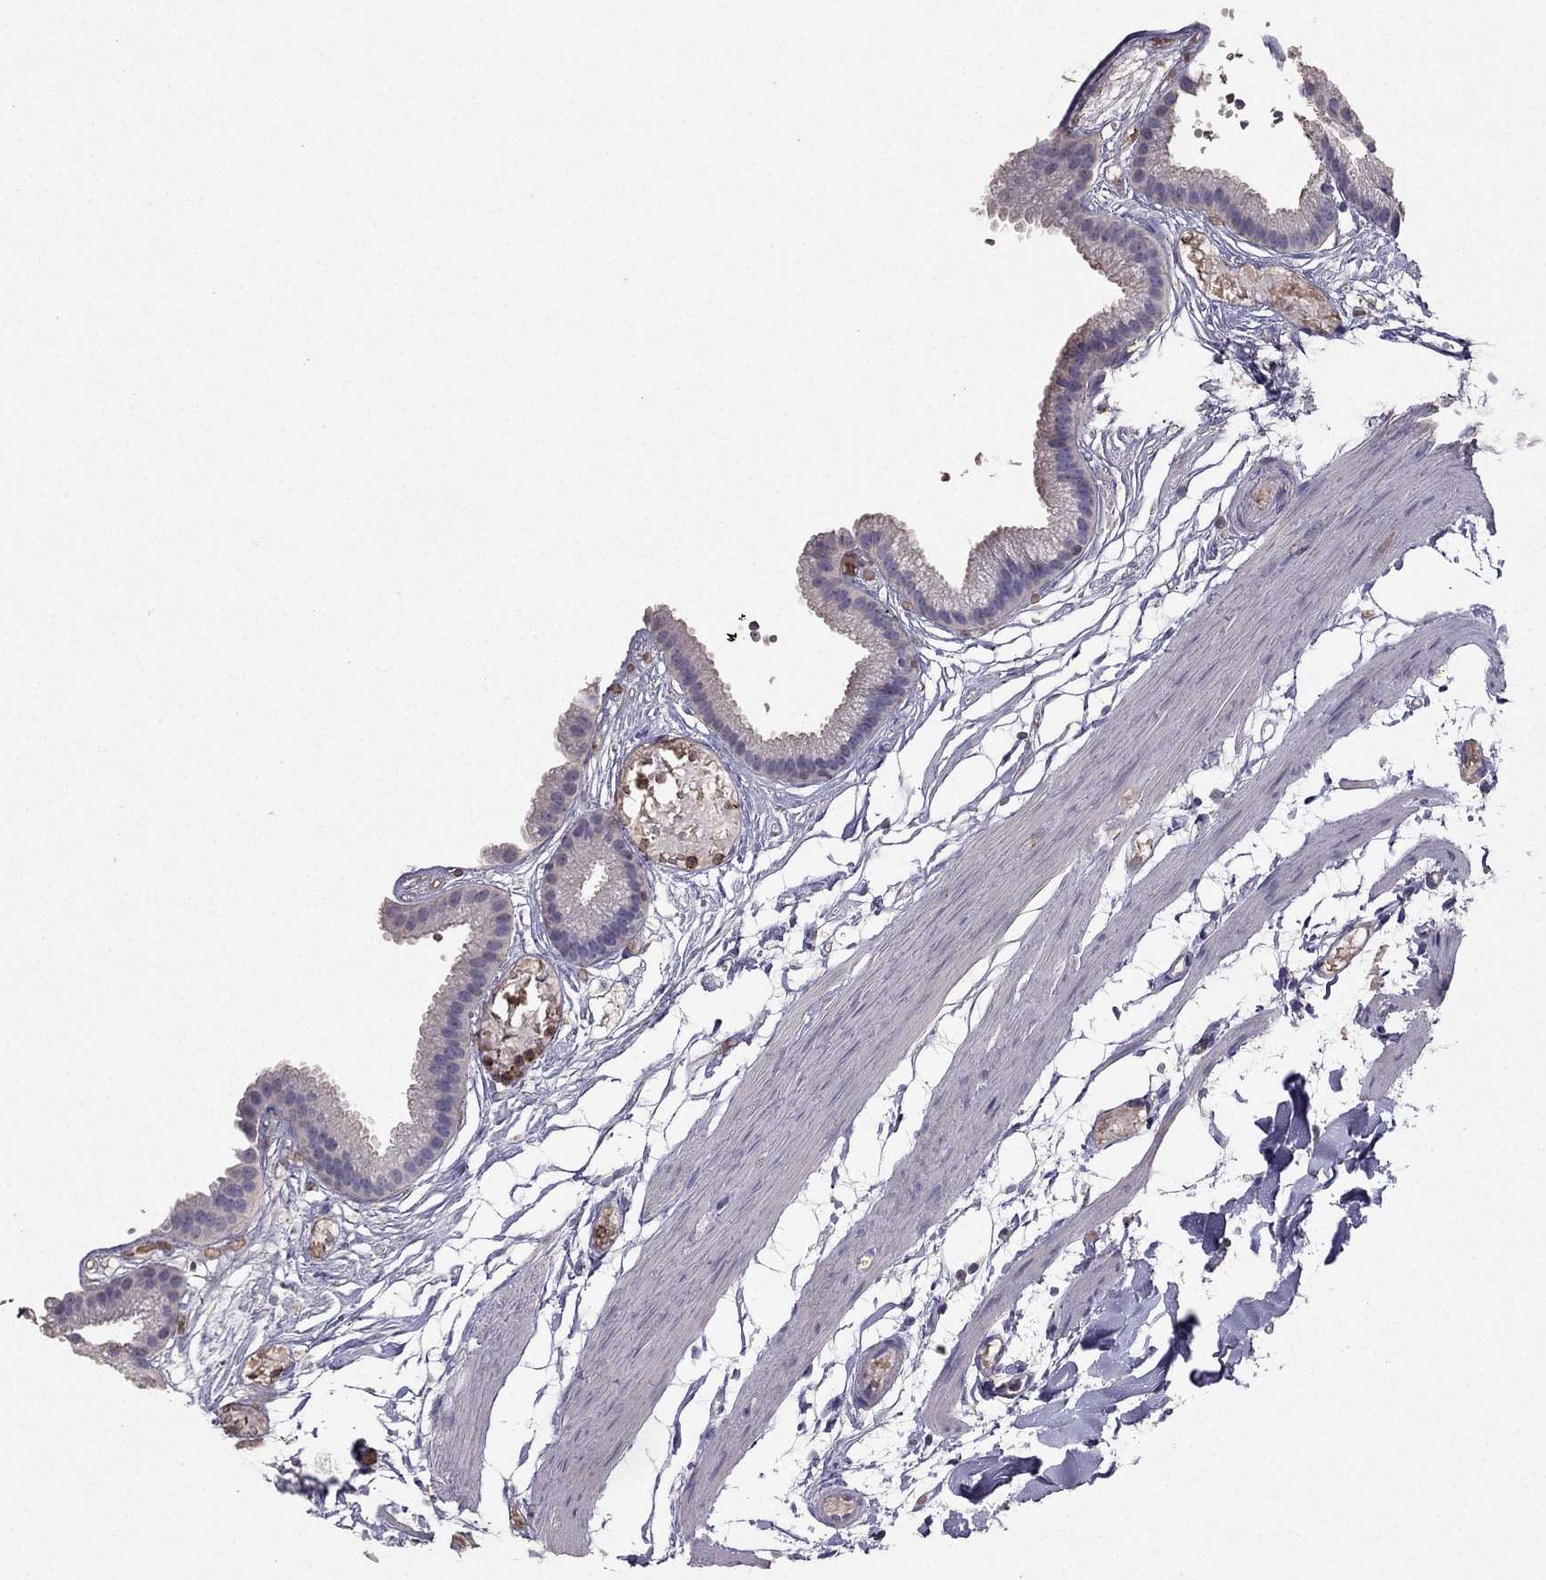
{"staining": {"intensity": "negative", "quantity": "none", "location": "none"}, "tissue": "gallbladder", "cell_type": "Glandular cells", "image_type": "normal", "snomed": [{"axis": "morphology", "description": "Normal tissue, NOS"}, {"axis": "topography", "description": "Gallbladder"}], "caption": "A micrograph of human gallbladder is negative for staining in glandular cells. (Immunohistochemistry (ihc), brightfield microscopy, high magnification).", "gene": "RFLNB", "patient": {"sex": "female", "age": 45}}